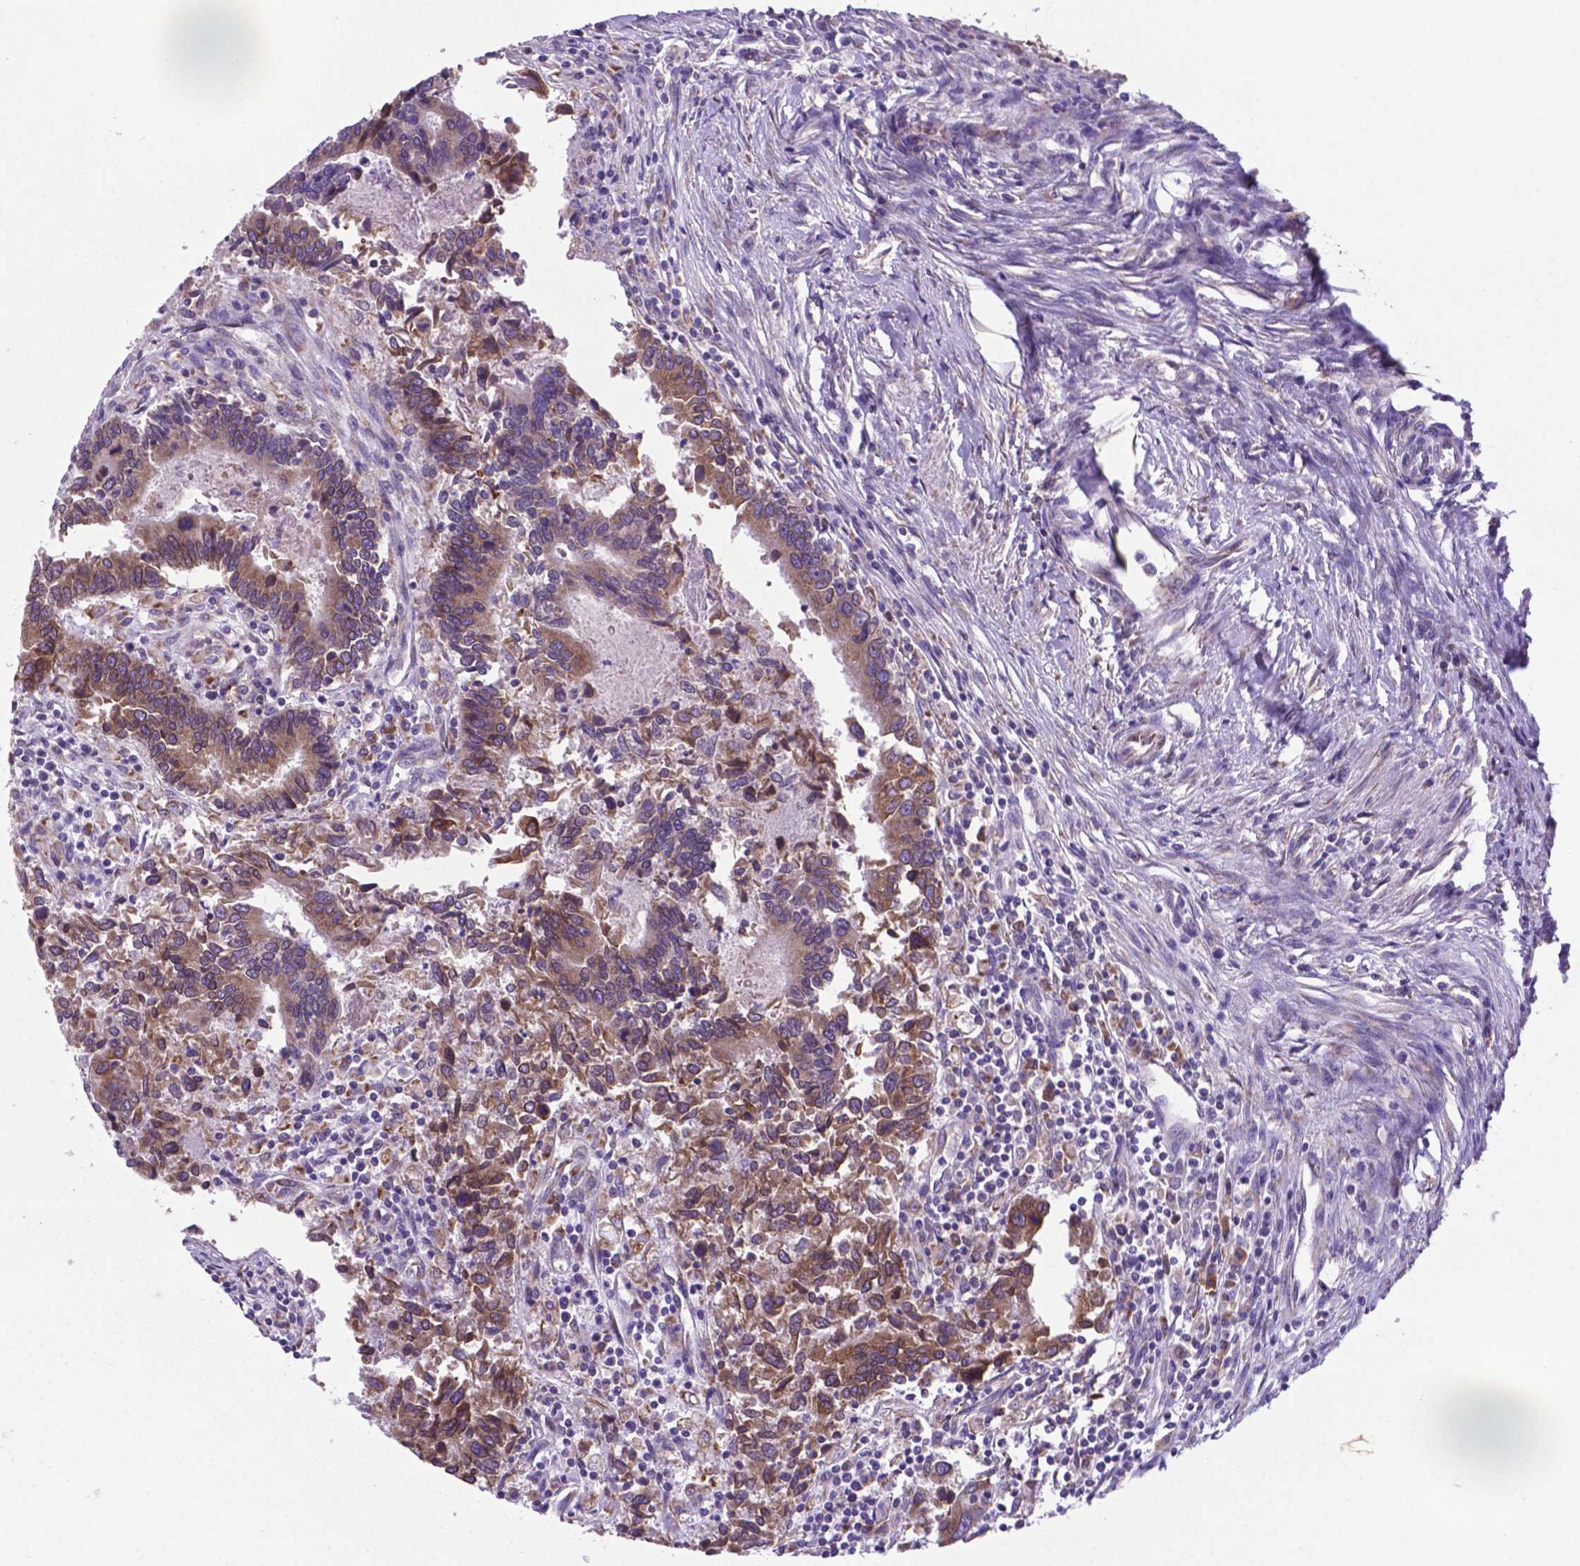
{"staining": {"intensity": "moderate", "quantity": ">75%", "location": "cytoplasmic/membranous"}, "tissue": "colorectal cancer", "cell_type": "Tumor cells", "image_type": "cancer", "snomed": [{"axis": "morphology", "description": "Adenocarcinoma, NOS"}, {"axis": "topography", "description": "Colon"}], "caption": "IHC image of human colorectal adenocarcinoma stained for a protein (brown), which shows medium levels of moderate cytoplasmic/membranous staining in approximately >75% of tumor cells.", "gene": "WDR83OS", "patient": {"sex": "female", "age": 67}}